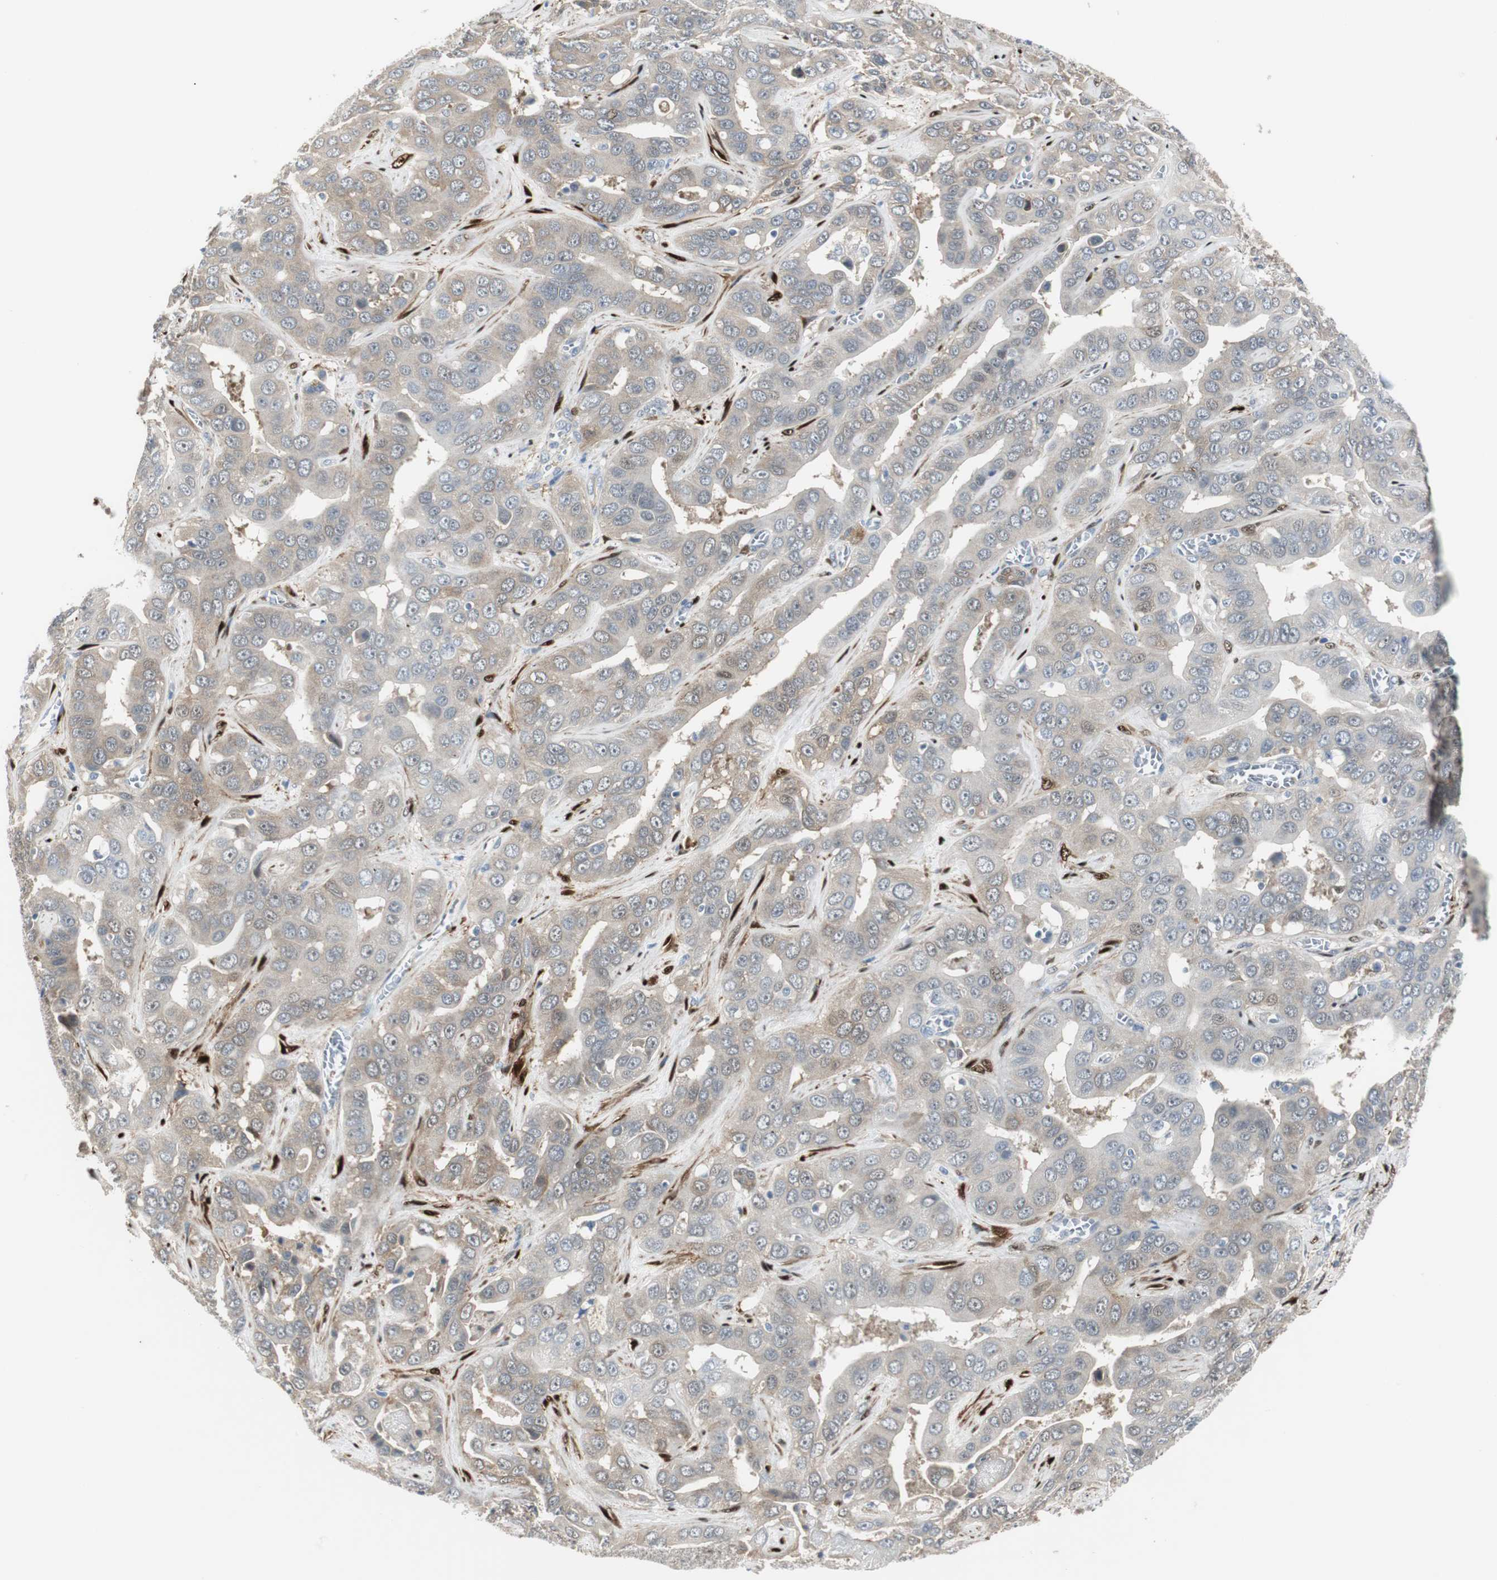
{"staining": {"intensity": "weak", "quantity": ">75%", "location": "cytoplasmic/membranous"}, "tissue": "liver cancer", "cell_type": "Tumor cells", "image_type": "cancer", "snomed": [{"axis": "morphology", "description": "Cholangiocarcinoma"}, {"axis": "topography", "description": "Liver"}], "caption": "Immunohistochemical staining of human cholangiocarcinoma (liver) displays low levels of weak cytoplasmic/membranous expression in about >75% of tumor cells.", "gene": "FHL2", "patient": {"sex": "female", "age": 52}}